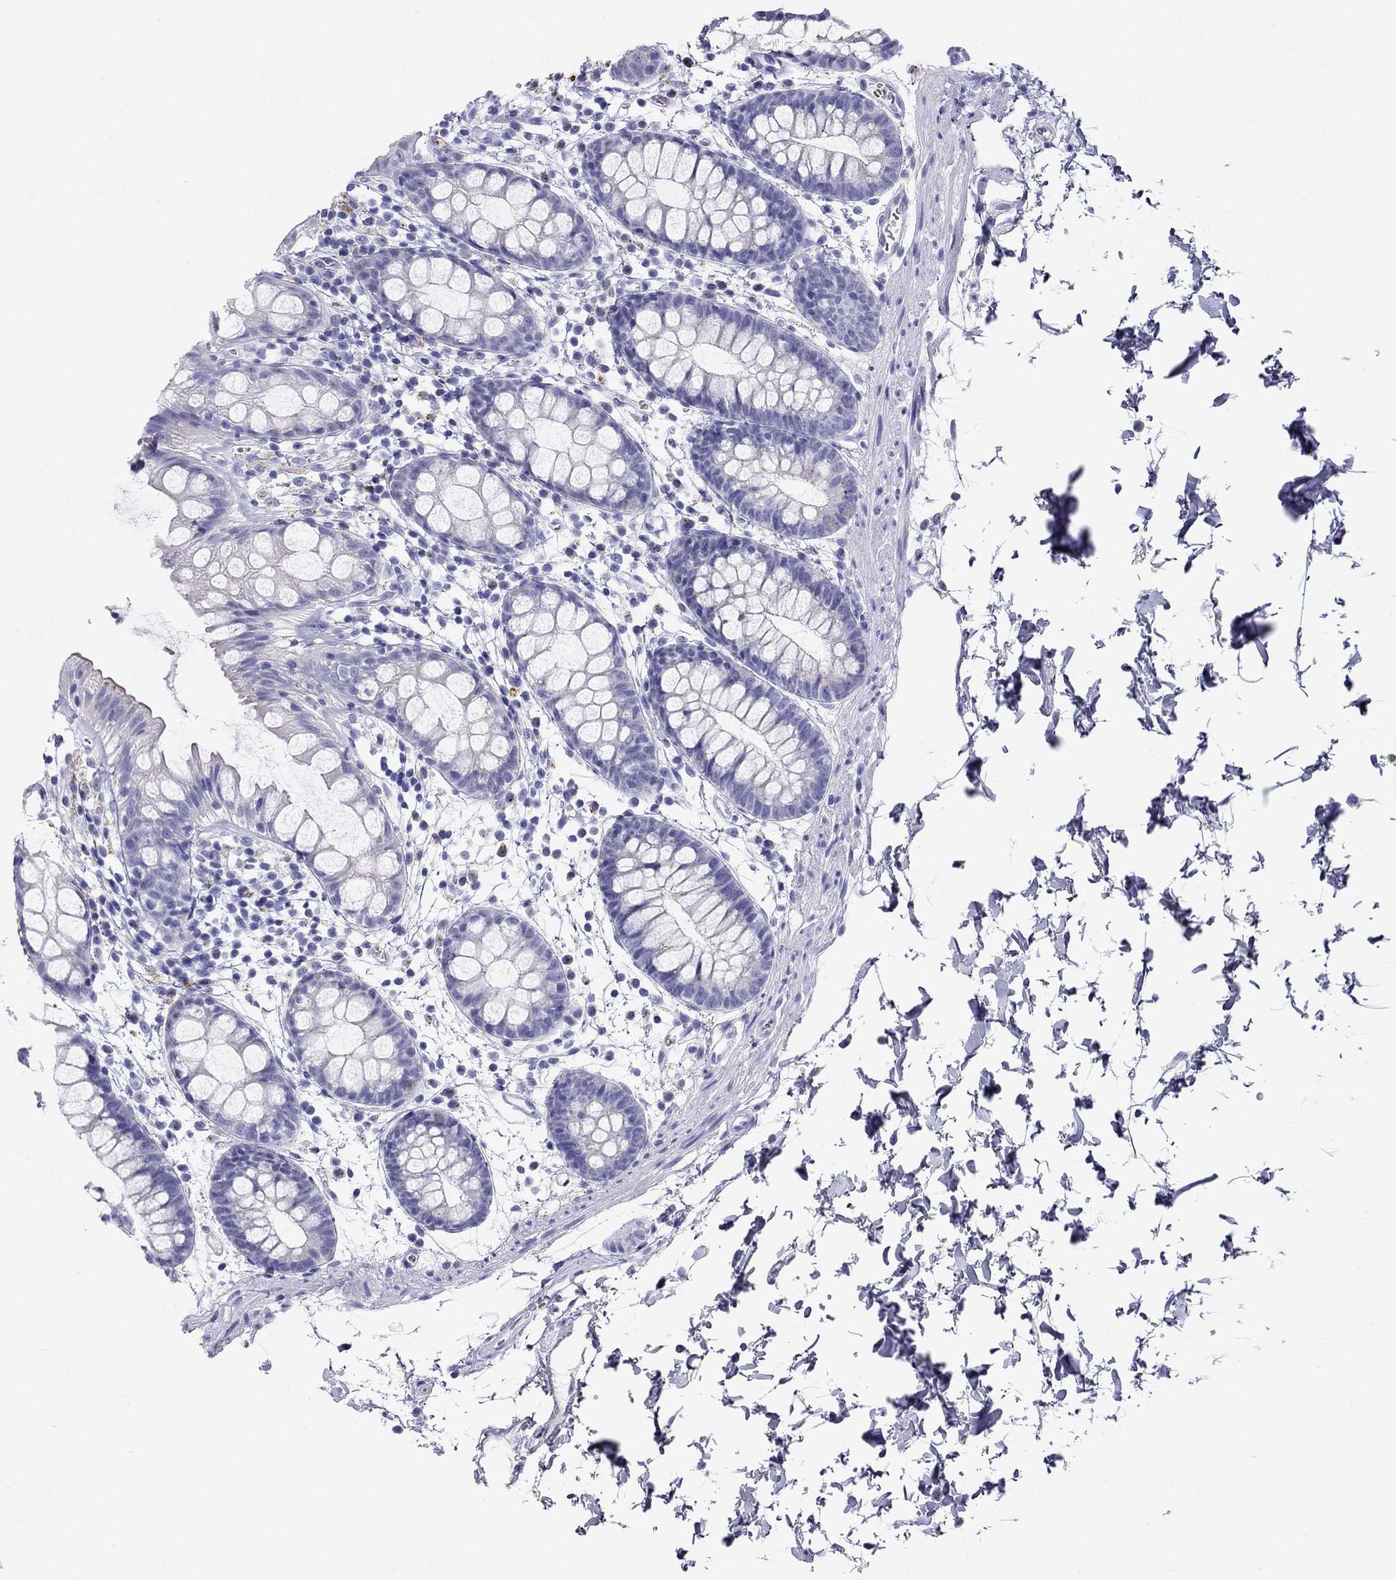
{"staining": {"intensity": "negative", "quantity": "none", "location": "none"}, "tissue": "rectum", "cell_type": "Glandular cells", "image_type": "normal", "snomed": [{"axis": "morphology", "description": "Normal tissue, NOS"}, {"axis": "topography", "description": "Rectum"}], "caption": "This is a image of immunohistochemistry (IHC) staining of benign rectum, which shows no positivity in glandular cells. (DAB immunohistochemistry (IHC) visualized using brightfield microscopy, high magnification).", "gene": "MC5R", "patient": {"sex": "male", "age": 57}}